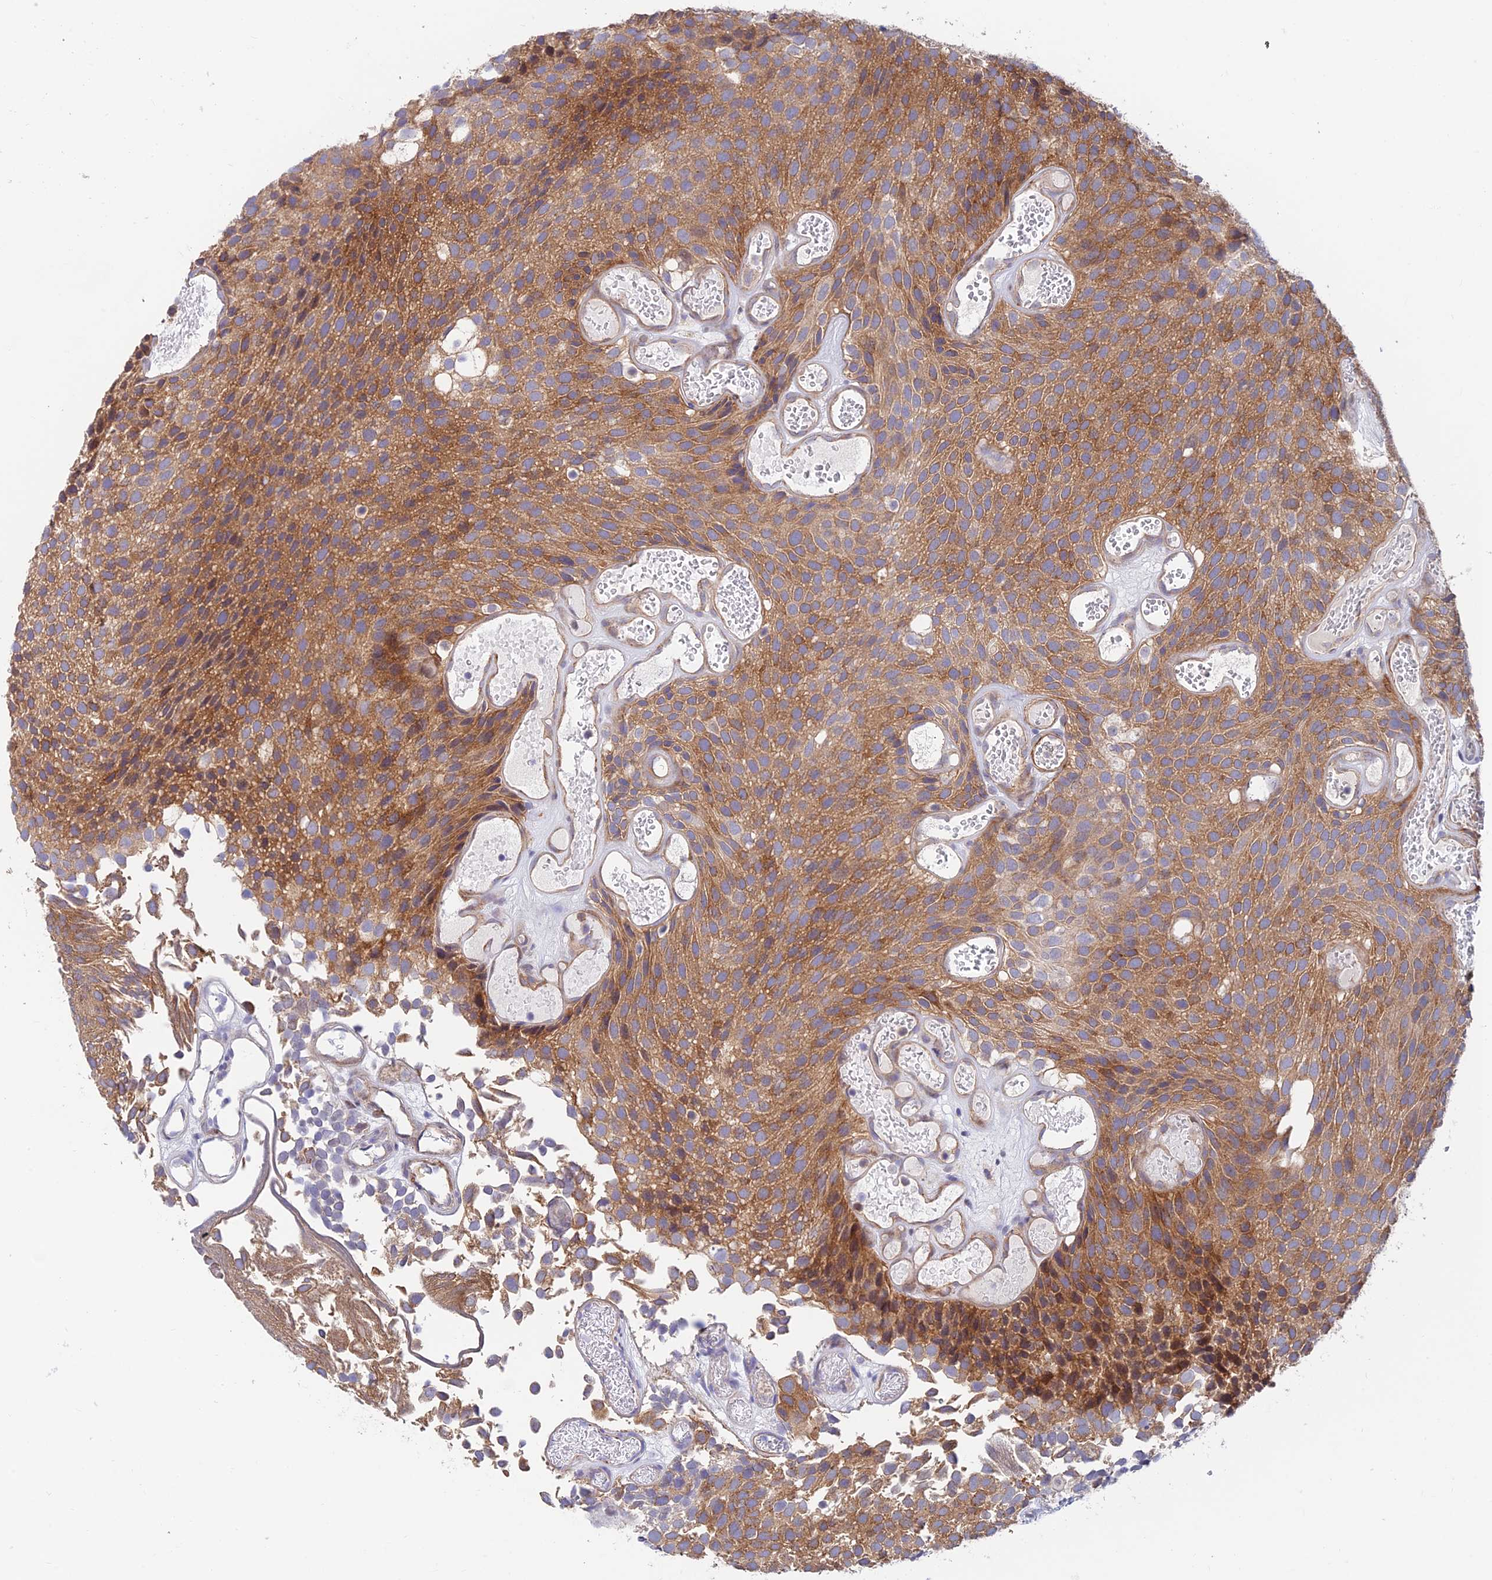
{"staining": {"intensity": "moderate", "quantity": ">75%", "location": "cytoplasmic/membranous"}, "tissue": "urothelial cancer", "cell_type": "Tumor cells", "image_type": "cancer", "snomed": [{"axis": "morphology", "description": "Urothelial carcinoma, Low grade"}, {"axis": "topography", "description": "Urinary bladder"}], "caption": "Tumor cells exhibit medium levels of moderate cytoplasmic/membranous staining in about >75% of cells in human urothelial cancer. (DAB (3,3'-diaminobenzidine) IHC with brightfield microscopy, high magnification).", "gene": "ANKRD50", "patient": {"sex": "male", "age": 89}}